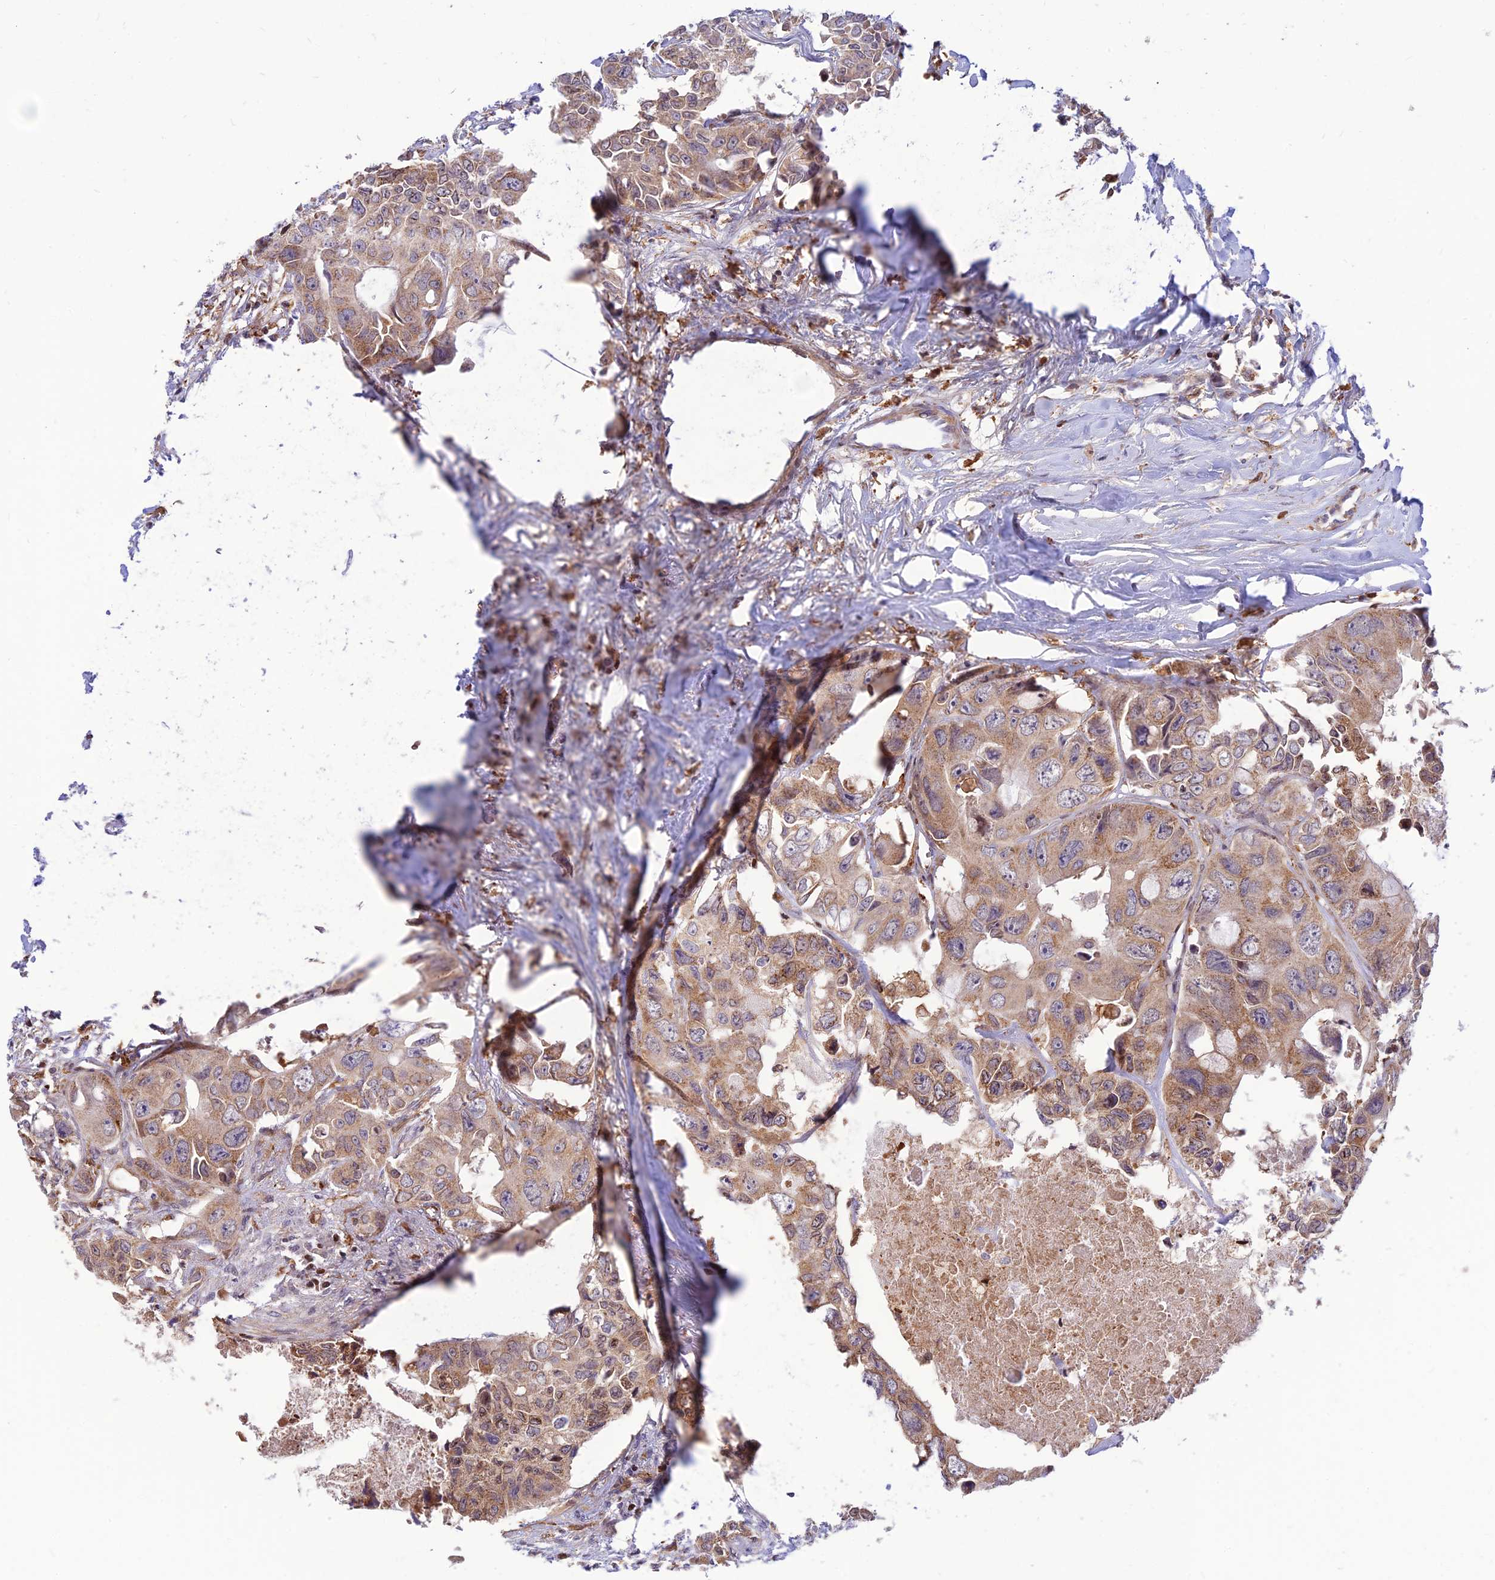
{"staining": {"intensity": "moderate", "quantity": ">75%", "location": "cytoplasmic/membranous"}, "tissue": "colorectal cancer", "cell_type": "Tumor cells", "image_type": "cancer", "snomed": [{"axis": "morphology", "description": "Adenocarcinoma, NOS"}, {"axis": "topography", "description": "Rectum"}], "caption": "Colorectal cancer (adenocarcinoma) tissue exhibits moderate cytoplasmic/membranous expression in approximately >75% of tumor cells", "gene": "FAM186B", "patient": {"sex": "male", "age": 87}}